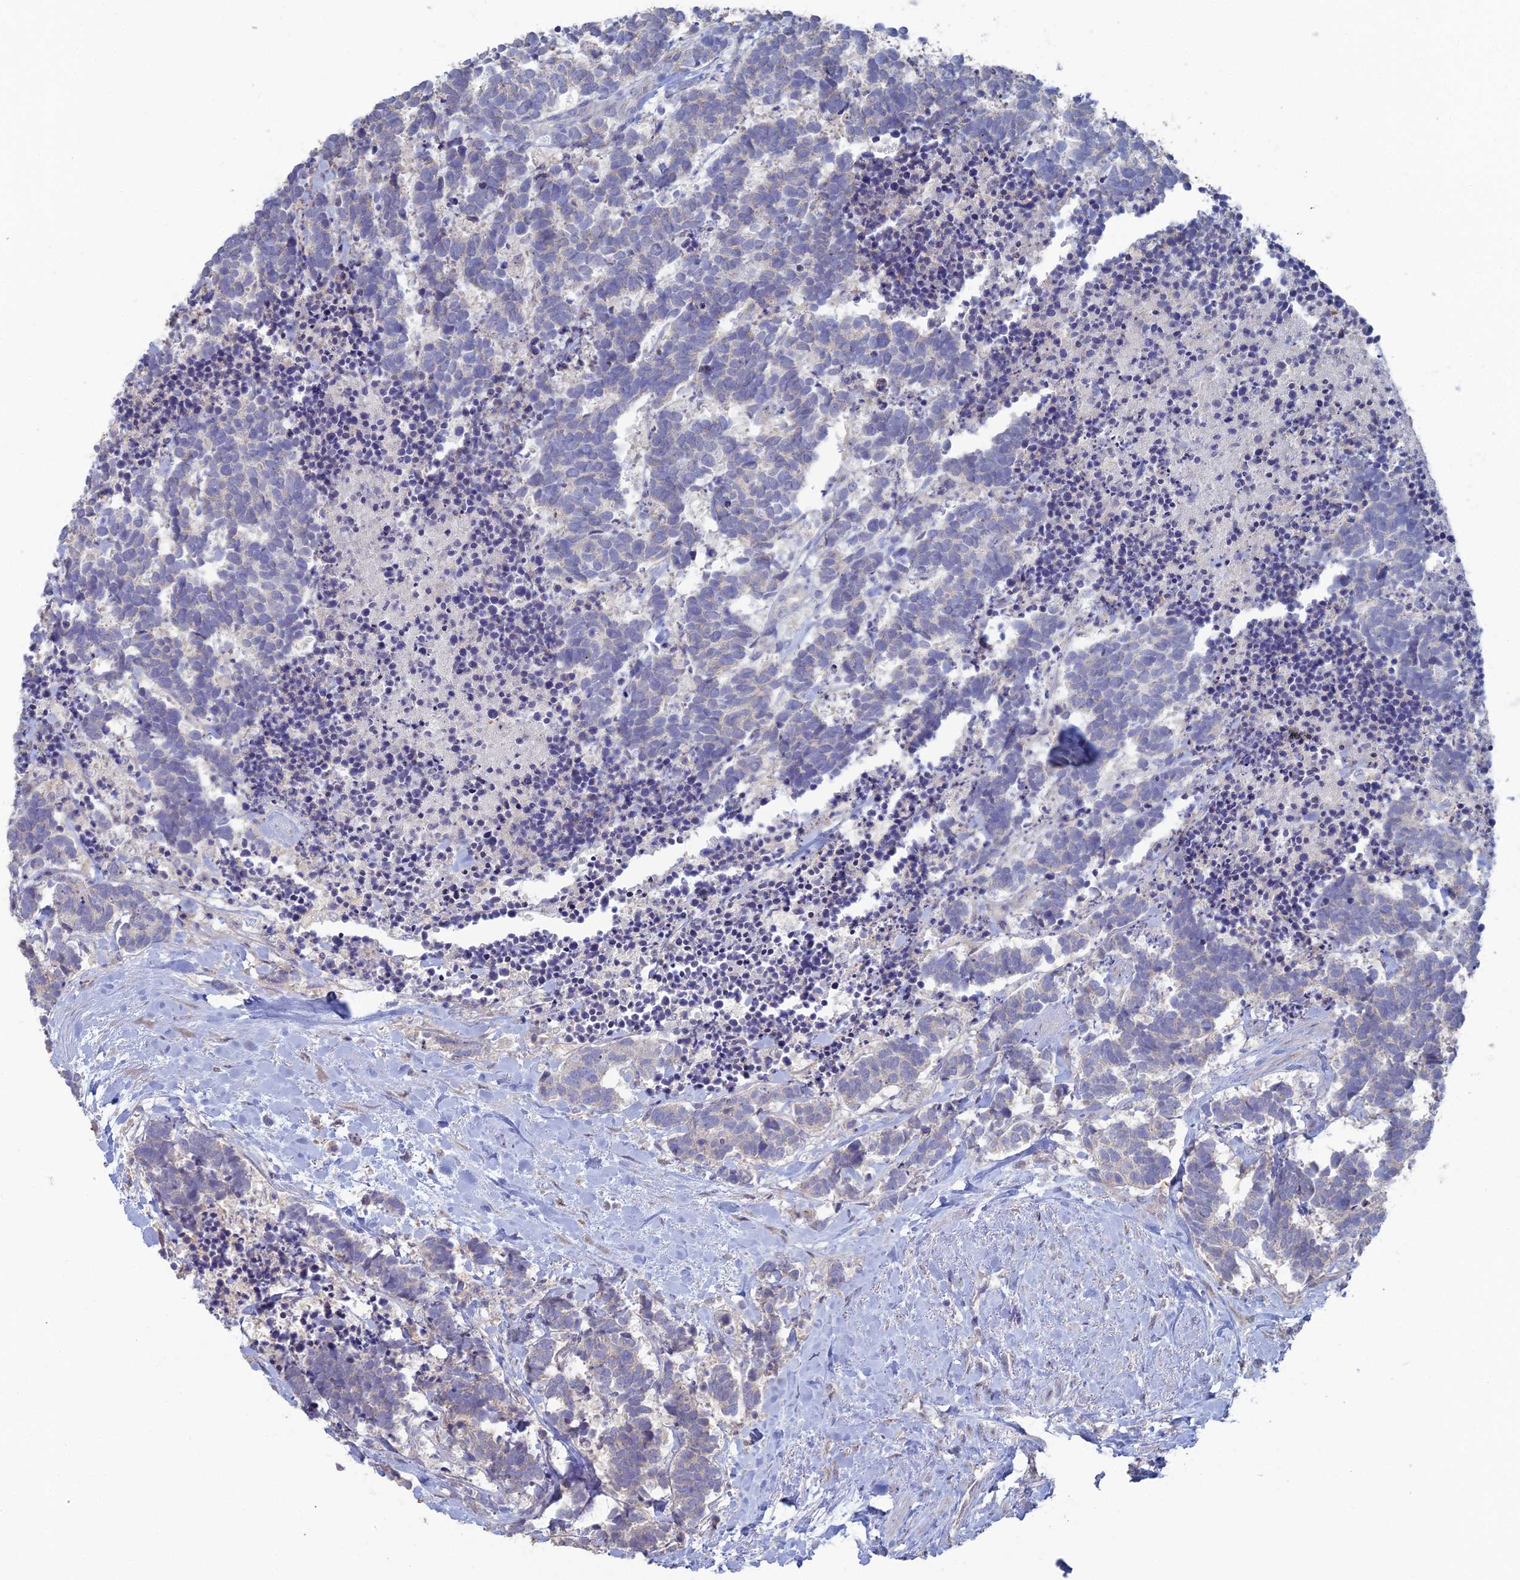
{"staining": {"intensity": "negative", "quantity": "none", "location": "none"}, "tissue": "carcinoid", "cell_type": "Tumor cells", "image_type": "cancer", "snomed": [{"axis": "morphology", "description": "Carcinoma, NOS"}, {"axis": "morphology", "description": "Carcinoid, malignant, NOS"}, {"axis": "topography", "description": "Prostate"}], "caption": "DAB immunohistochemical staining of human carcinoma displays no significant positivity in tumor cells.", "gene": "ARL16", "patient": {"sex": "male", "age": 57}}